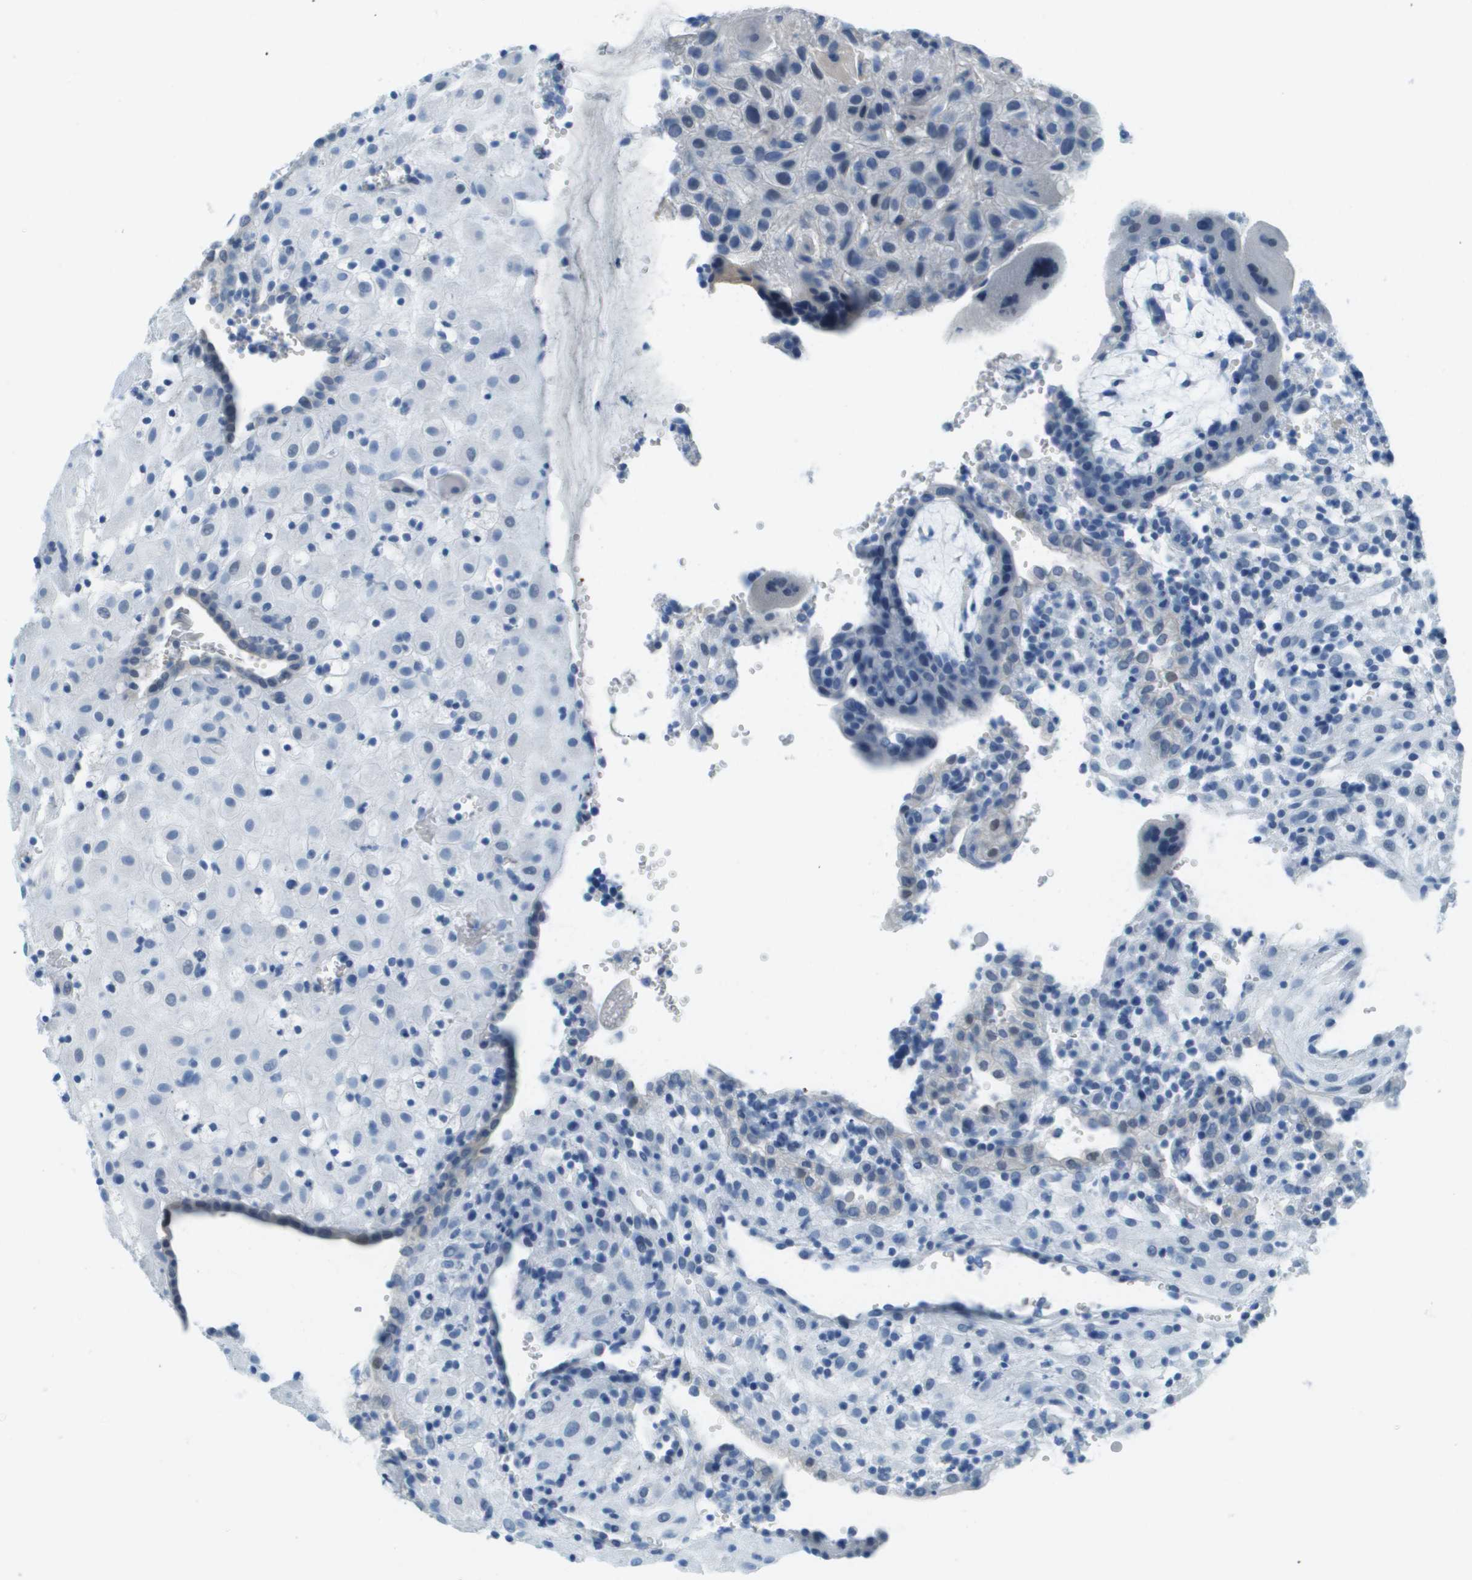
{"staining": {"intensity": "negative", "quantity": "none", "location": "none"}, "tissue": "placenta", "cell_type": "Decidual cells", "image_type": "normal", "snomed": [{"axis": "morphology", "description": "Normal tissue, NOS"}, {"axis": "topography", "description": "Placenta"}], "caption": "An immunohistochemistry (IHC) micrograph of unremarkable placenta is shown. There is no staining in decidual cells of placenta. (IHC, brightfield microscopy, high magnification).", "gene": "CDHR2", "patient": {"sex": "female", "age": 18}}